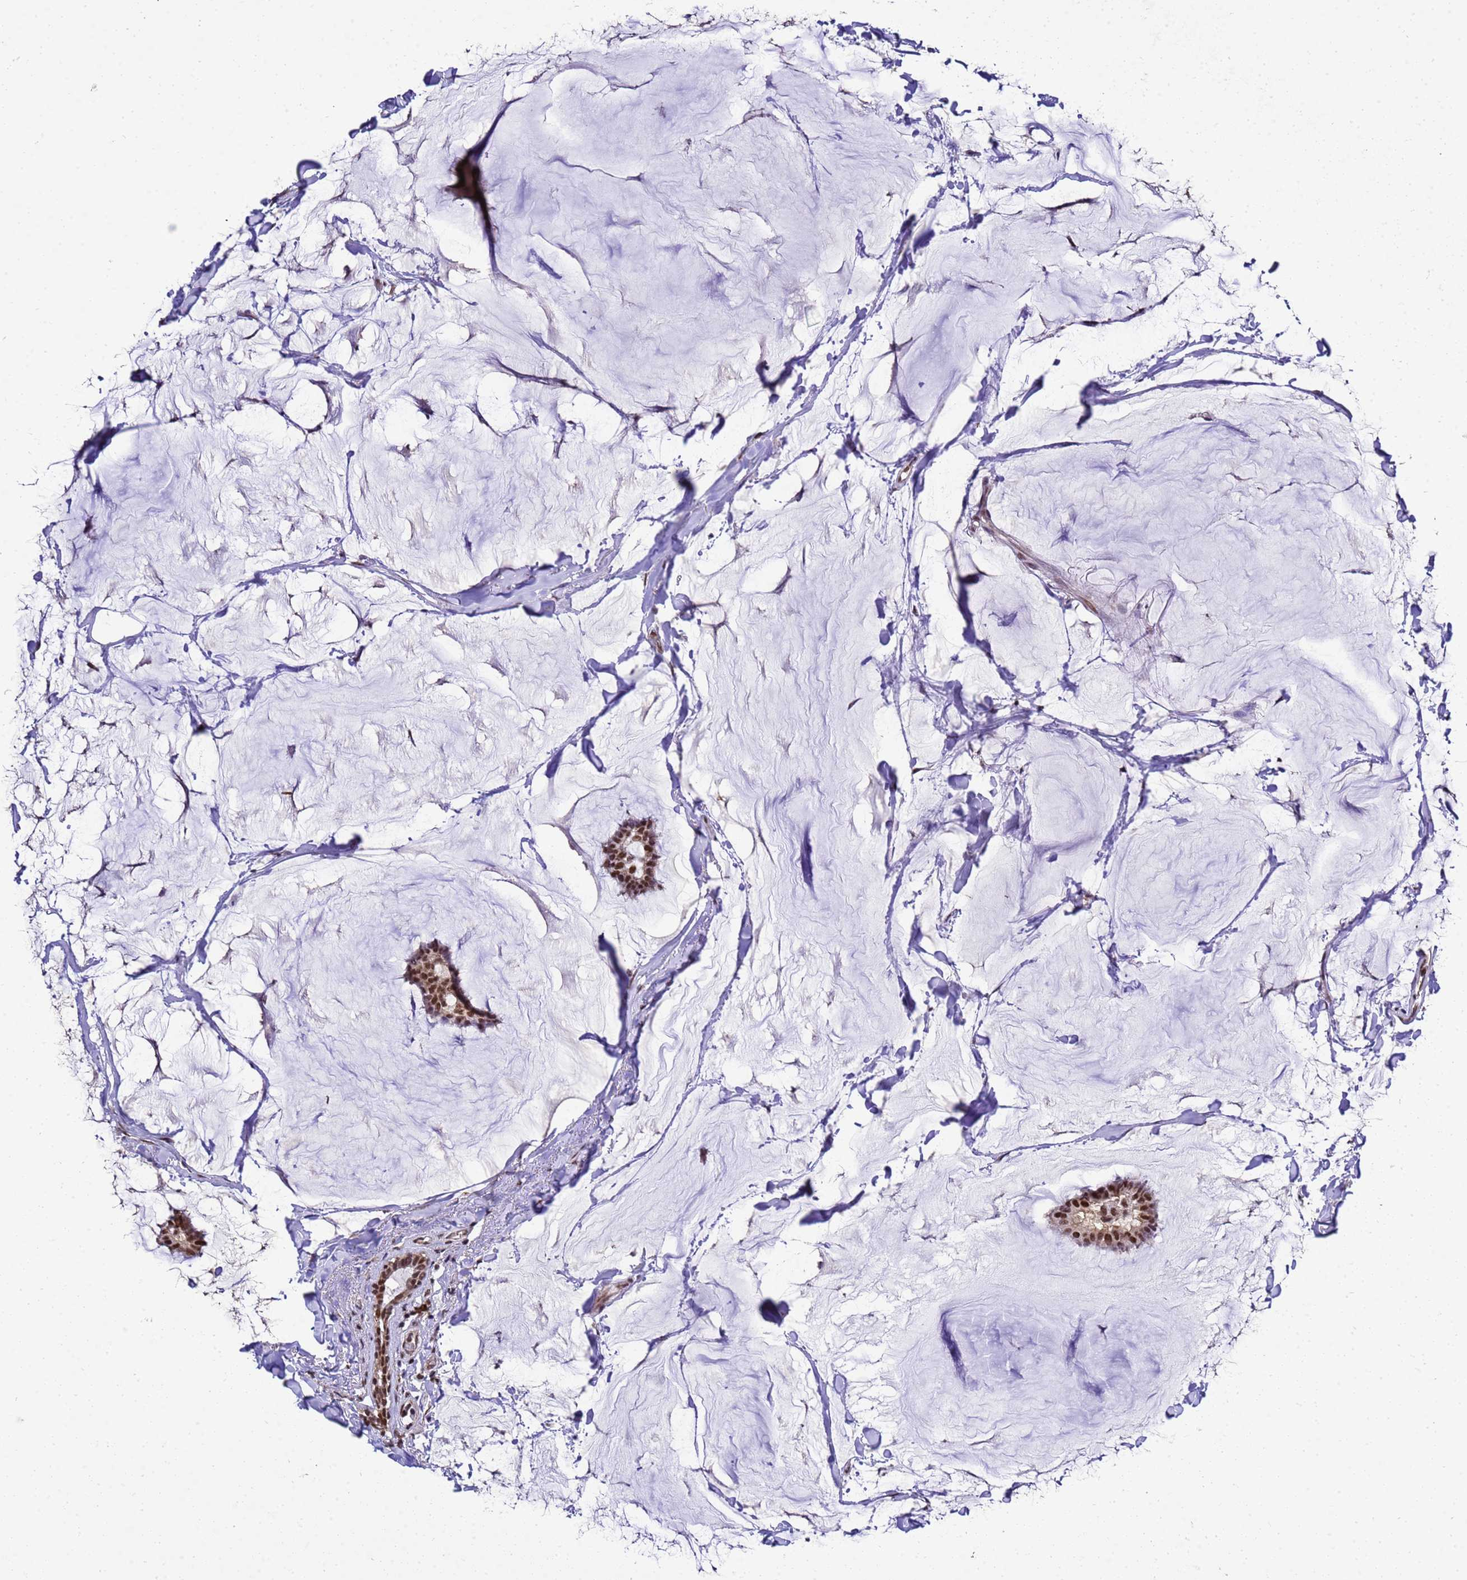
{"staining": {"intensity": "strong", "quantity": ">75%", "location": "nuclear"}, "tissue": "breast cancer", "cell_type": "Tumor cells", "image_type": "cancer", "snomed": [{"axis": "morphology", "description": "Duct carcinoma"}, {"axis": "topography", "description": "Breast"}], "caption": "Protein staining reveals strong nuclear expression in about >75% of tumor cells in breast cancer (intraductal carcinoma).", "gene": "SMN1", "patient": {"sex": "female", "age": 93}}